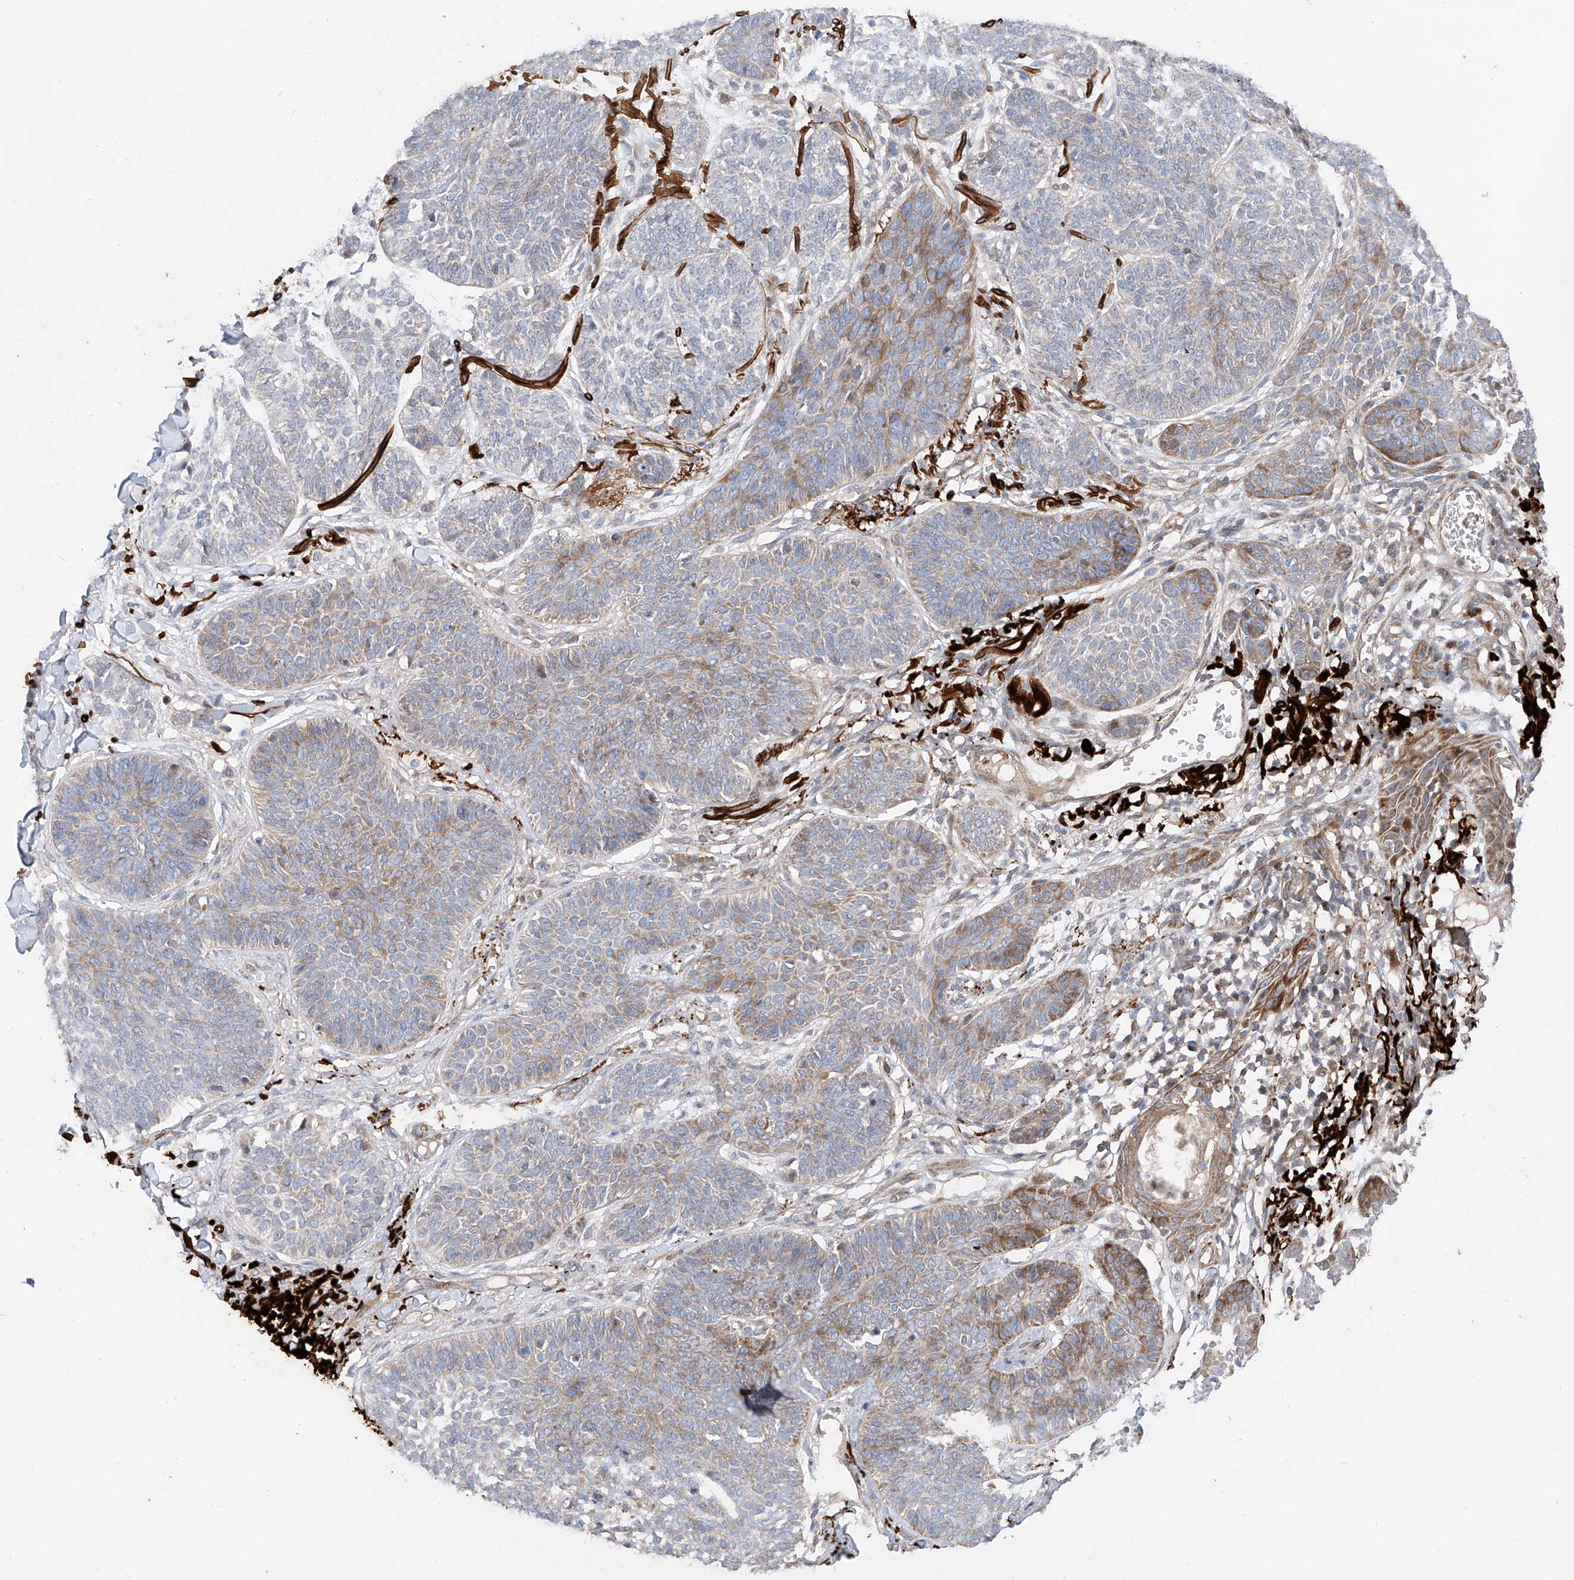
{"staining": {"intensity": "weak", "quantity": "25%-75%", "location": "cytoplasmic/membranous"}, "tissue": "skin cancer", "cell_type": "Tumor cells", "image_type": "cancer", "snomed": [{"axis": "morphology", "description": "Basal cell carcinoma"}, {"axis": "topography", "description": "Skin"}], "caption": "Basal cell carcinoma (skin) stained with IHC reveals weak cytoplasmic/membranous staining in about 25%-75% of tumor cells.", "gene": "USF3", "patient": {"sex": "male", "age": 85}}